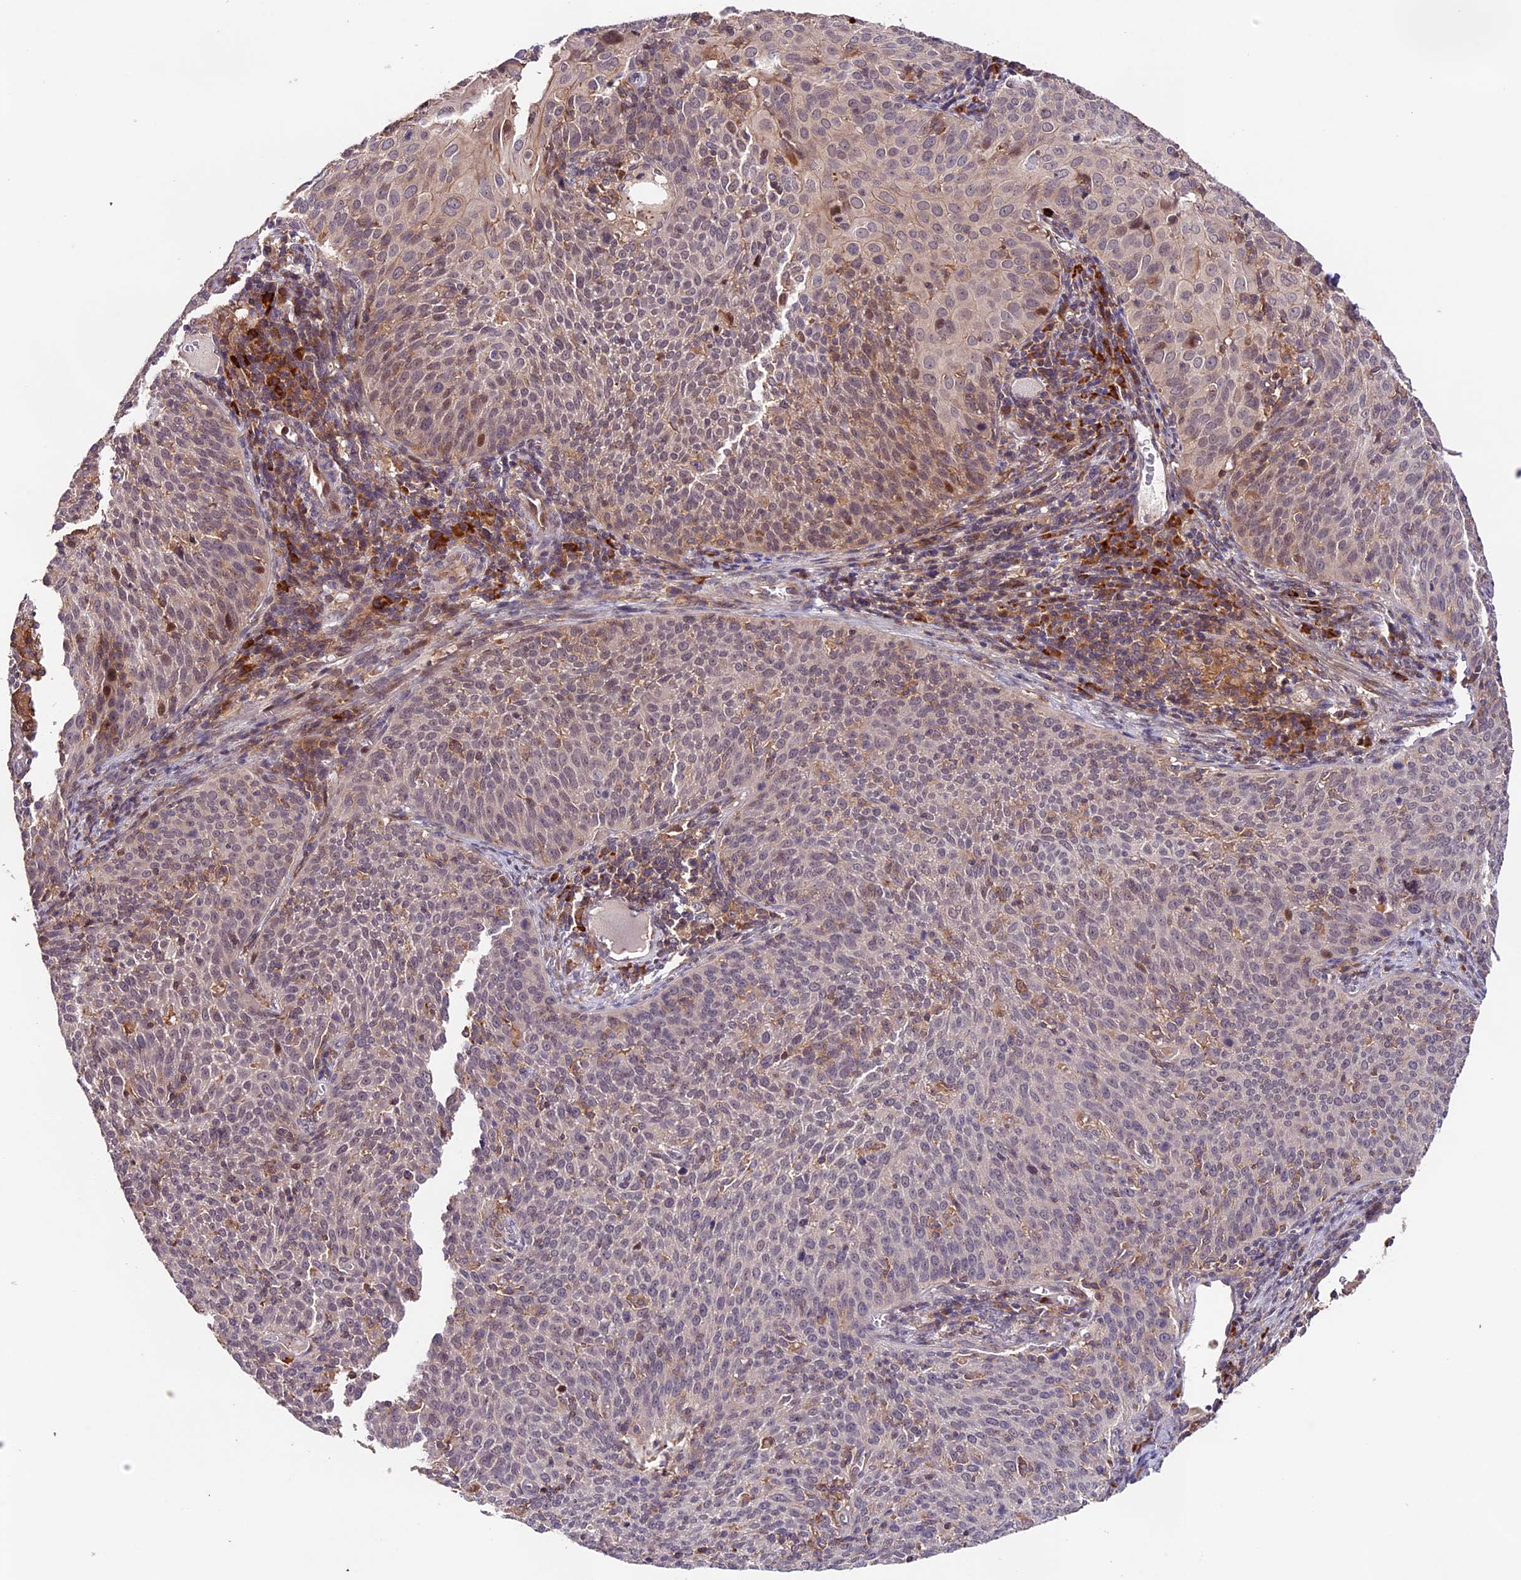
{"staining": {"intensity": "negative", "quantity": "none", "location": "none"}, "tissue": "cervical cancer", "cell_type": "Tumor cells", "image_type": "cancer", "snomed": [{"axis": "morphology", "description": "Squamous cell carcinoma, NOS"}, {"axis": "topography", "description": "Cervix"}], "caption": "This photomicrograph is of cervical squamous cell carcinoma stained with IHC to label a protein in brown with the nuclei are counter-stained blue. There is no expression in tumor cells. (DAB (3,3'-diaminobenzidine) IHC with hematoxylin counter stain).", "gene": "CACNA1H", "patient": {"sex": "female", "age": 38}}